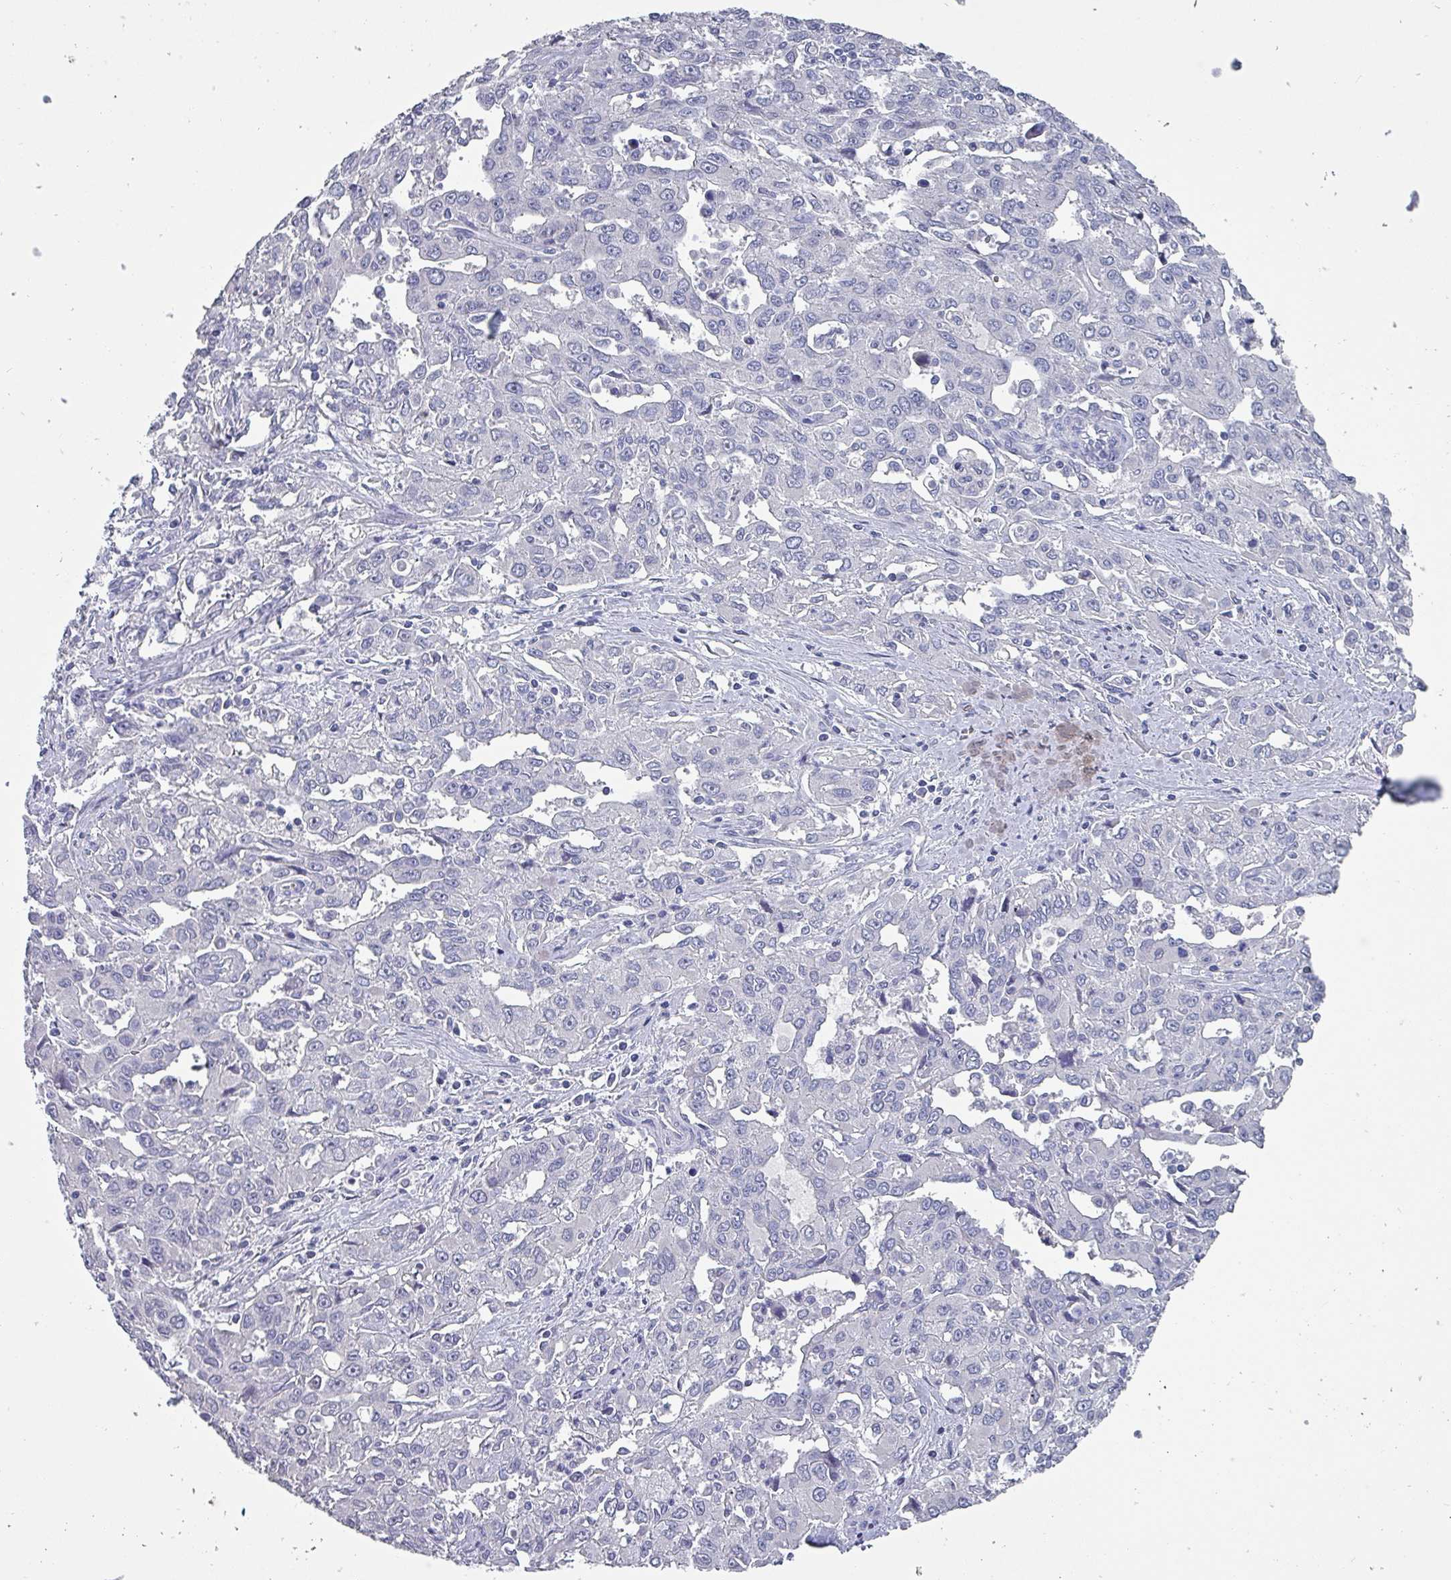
{"staining": {"intensity": "negative", "quantity": "none", "location": "none"}, "tissue": "liver cancer", "cell_type": "Tumor cells", "image_type": "cancer", "snomed": [{"axis": "morphology", "description": "Carcinoma, Hepatocellular, NOS"}, {"axis": "topography", "description": "Liver"}], "caption": "DAB immunohistochemical staining of human hepatocellular carcinoma (liver) displays no significant positivity in tumor cells.", "gene": "INS-IGF2", "patient": {"sex": "male", "age": 63}}